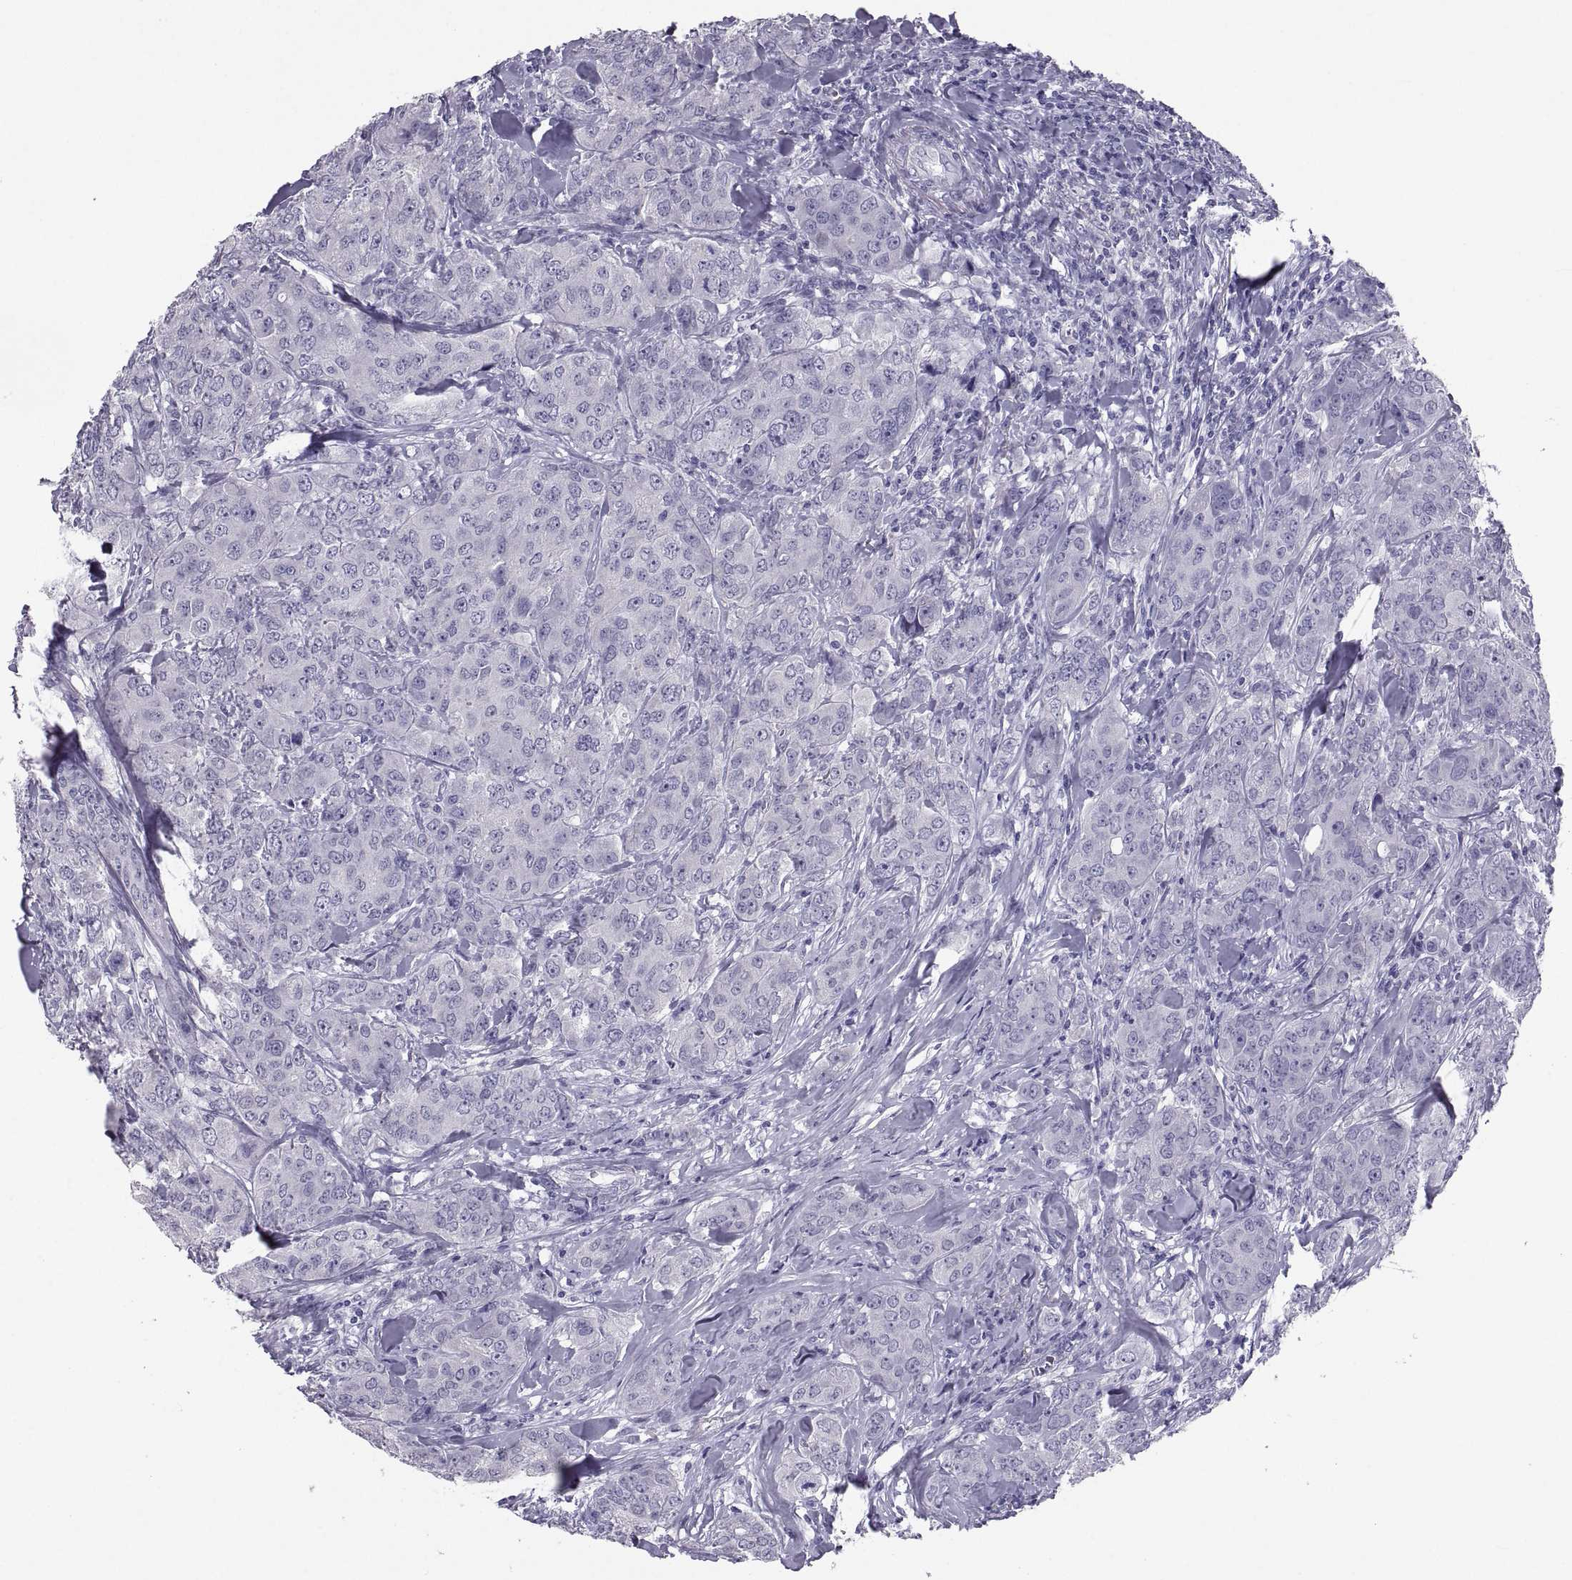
{"staining": {"intensity": "negative", "quantity": "none", "location": "none"}, "tissue": "breast cancer", "cell_type": "Tumor cells", "image_type": "cancer", "snomed": [{"axis": "morphology", "description": "Duct carcinoma"}, {"axis": "topography", "description": "Breast"}], "caption": "Infiltrating ductal carcinoma (breast) was stained to show a protein in brown. There is no significant positivity in tumor cells. (Brightfield microscopy of DAB immunohistochemistry at high magnification).", "gene": "IGSF1", "patient": {"sex": "female", "age": 43}}